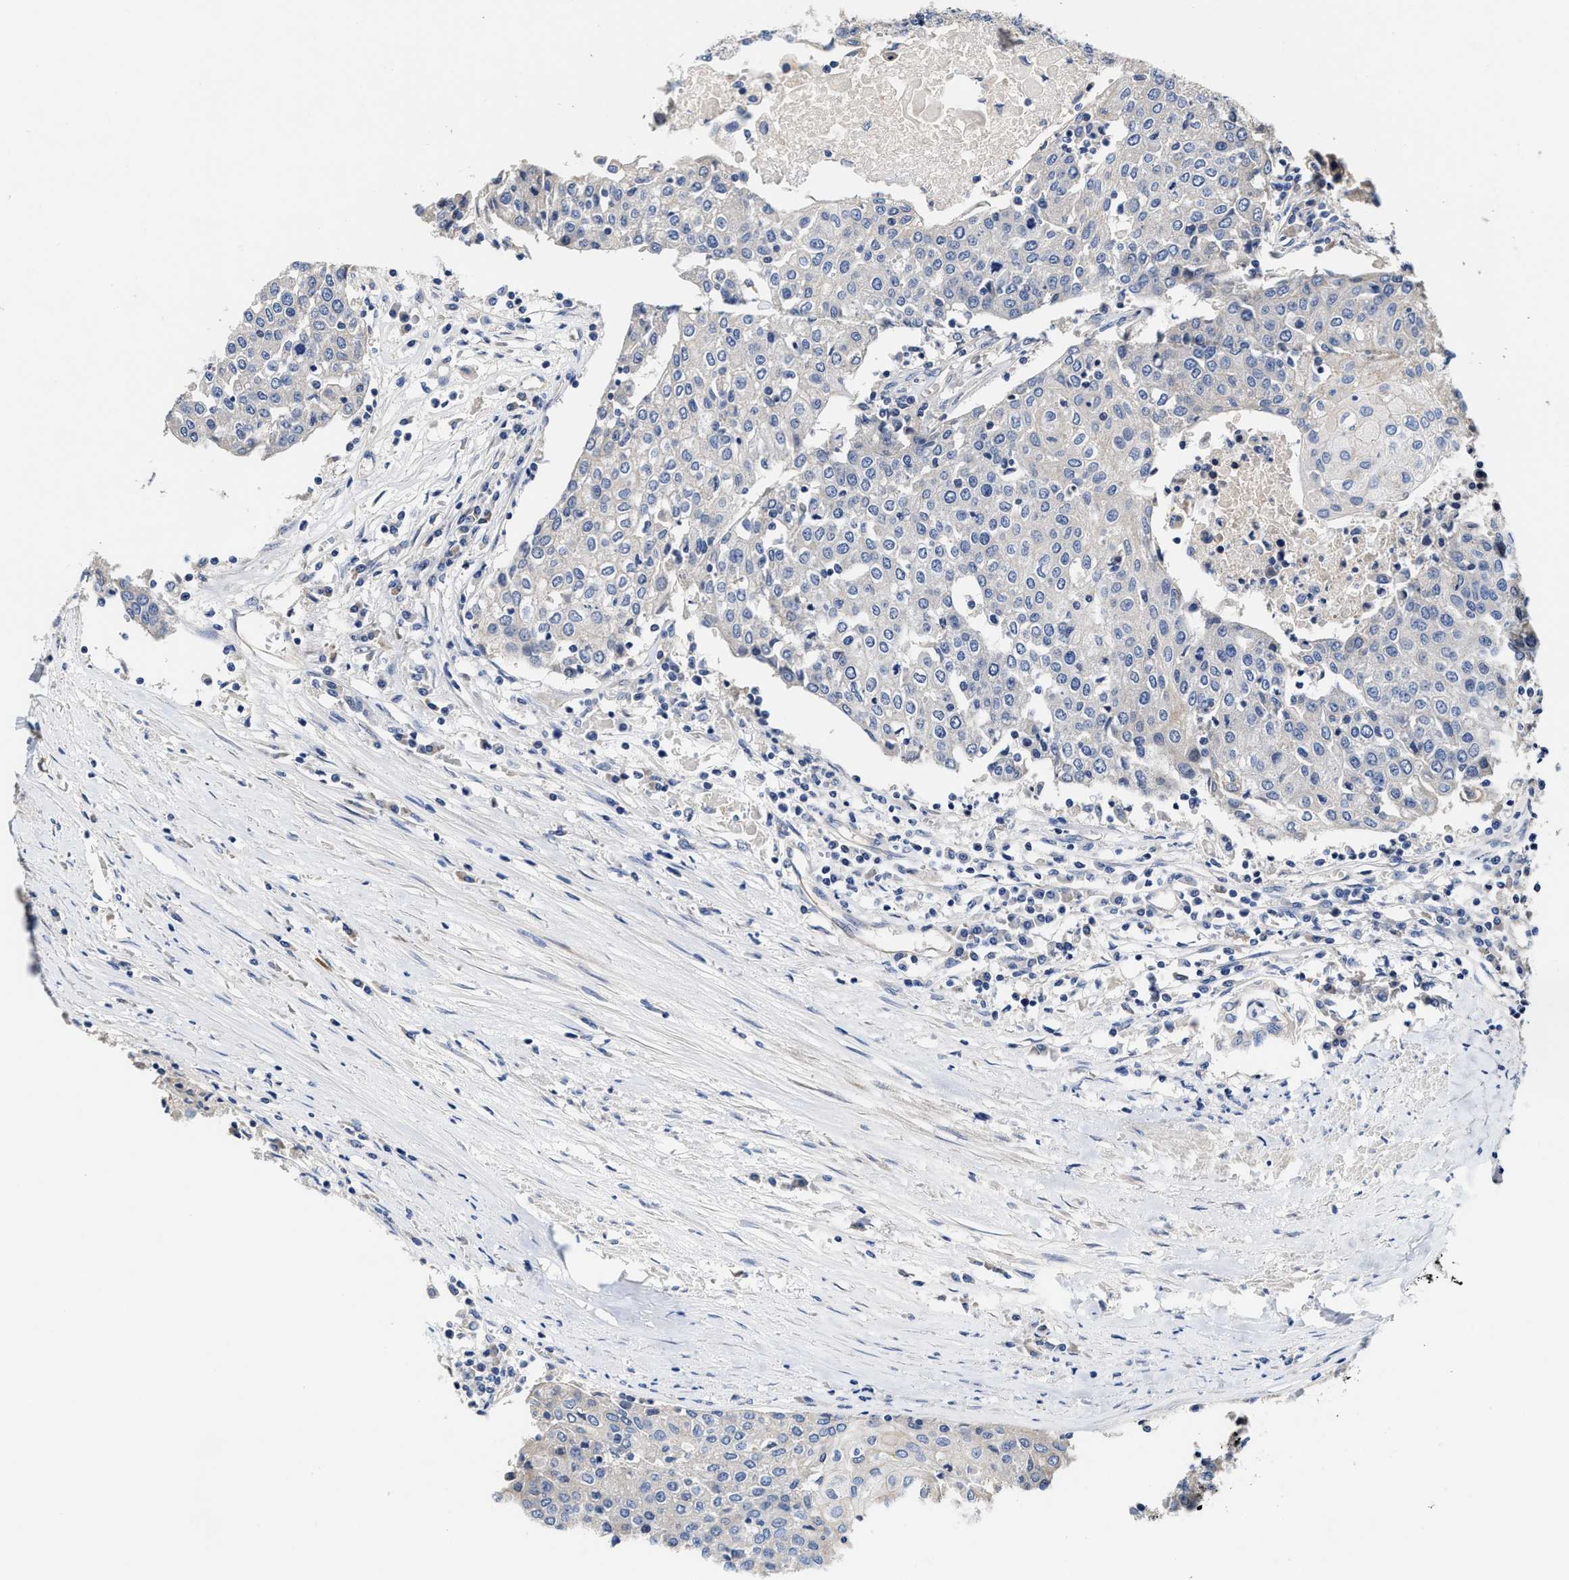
{"staining": {"intensity": "negative", "quantity": "none", "location": "none"}, "tissue": "urothelial cancer", "cell_type": "Tumor cells", "image_type": "cancer", "snomed": [{"axis": "morphology", "description": "Urothelial carcinoma, High grade"}, {"axis": "topography", "description": "Urinary bladder"}], "caption": "Immunohistochemistry (IHC) photomicrograph of neoplastic tissue: urothelial cancer stained with DAB (3,3'-diaminobenzidine) exhibits no significant protein expression in tumor cells.", "gene": "TRAF6", "patient": {"sex": "female", "age": 85}}